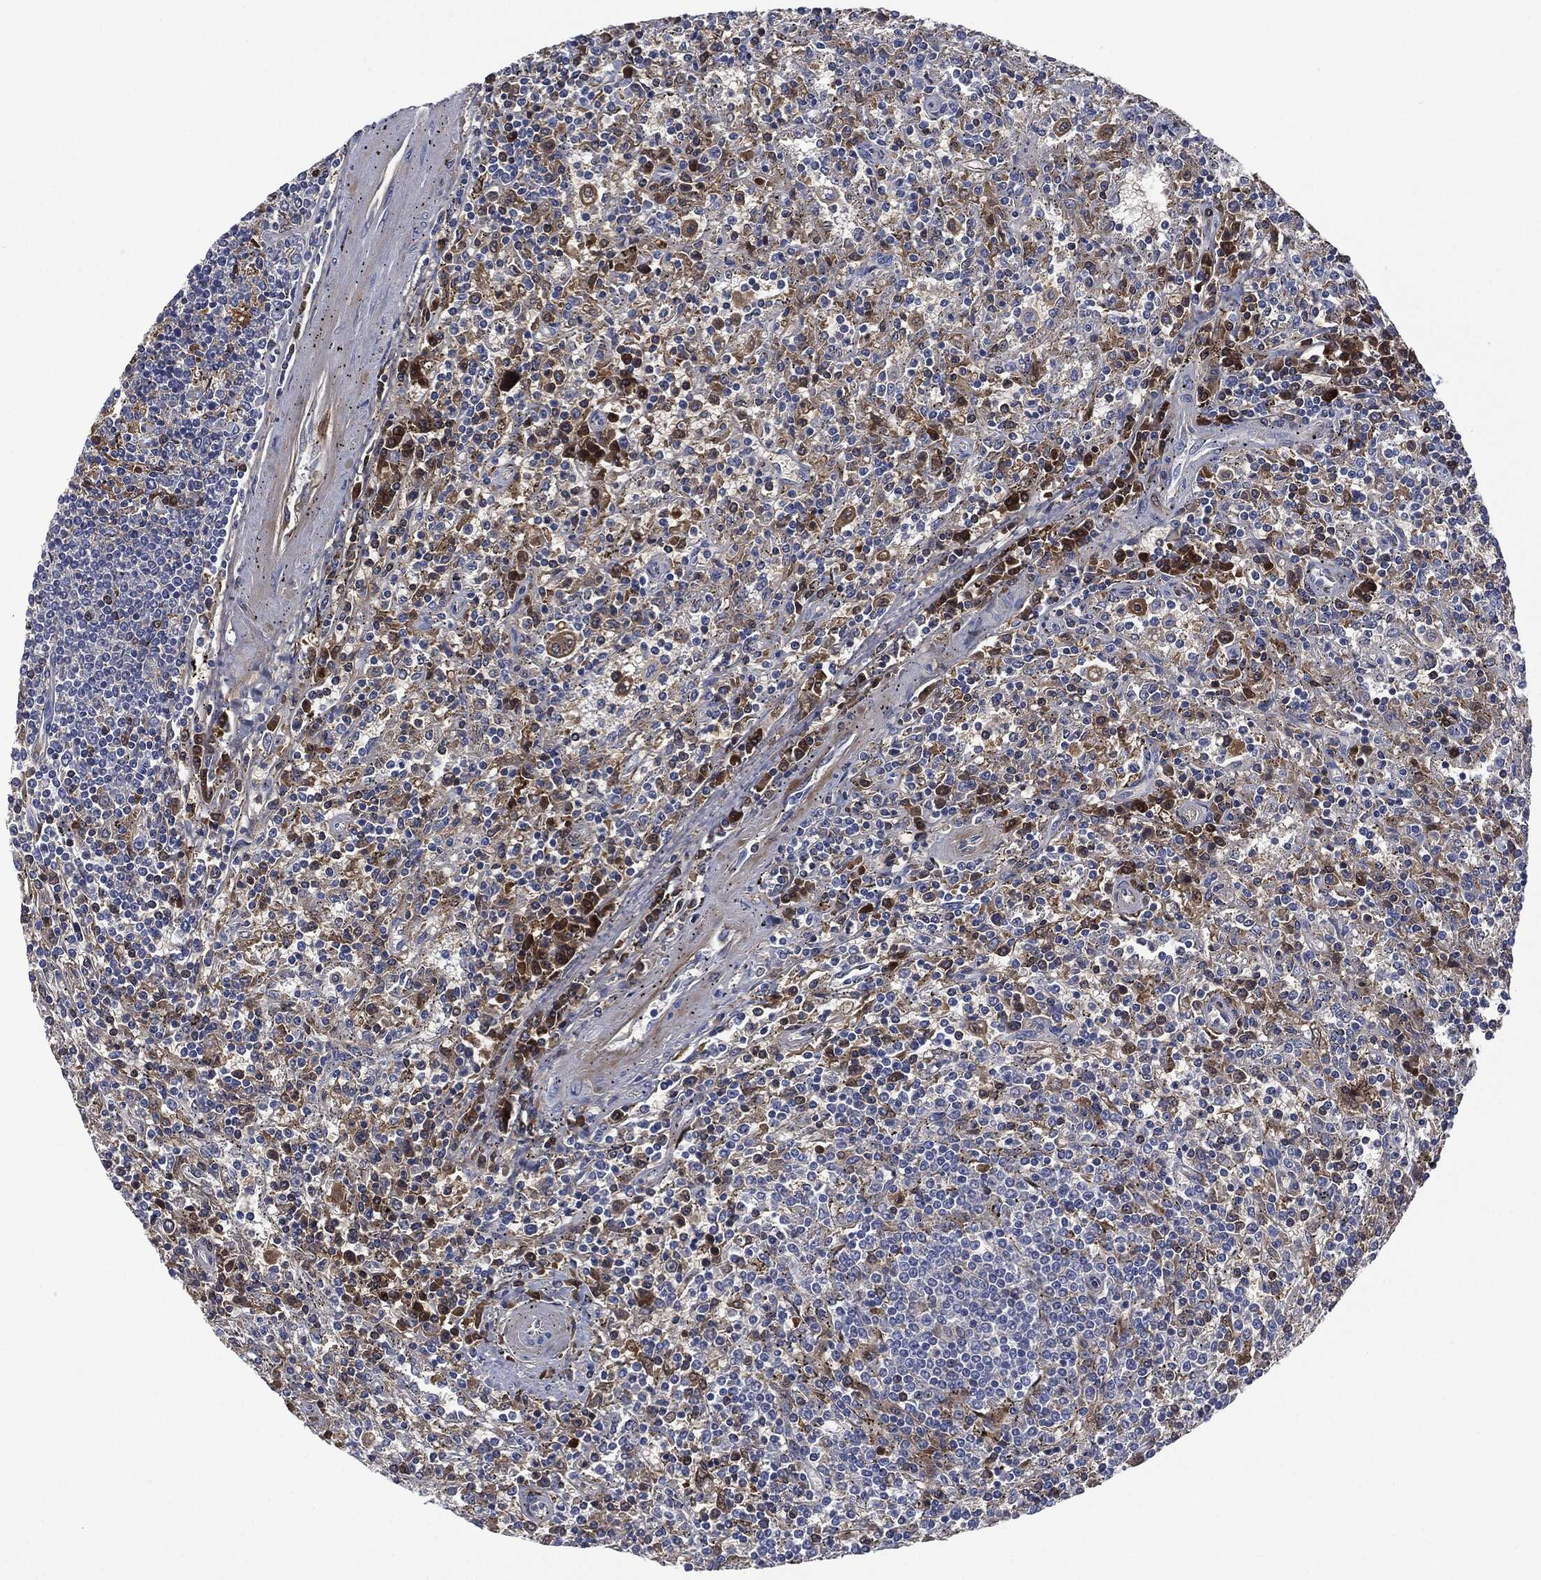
{"staining": {"intensity": "negative", "quantity": "none", "location": "none"}, "tissue": "lymphoma", "cell_type": "Tumor cells", "image_type": "cancer", "snomed": [{"axis": "morphology", "description": "Malignant lymphoma, non-Hodgkin's type, Low grade"}, {"axis": "topography", "description": "Spleen"}], "caption": "High power microscopy image of an immunohistochemistry (IHC) image of low-grade malignant lymphoma, non-Hodgkin's type, revealing no significant positivity in tumor cells.", "gene": "SIGLEC7", "patient": {"sex": "male", "age": 62}}